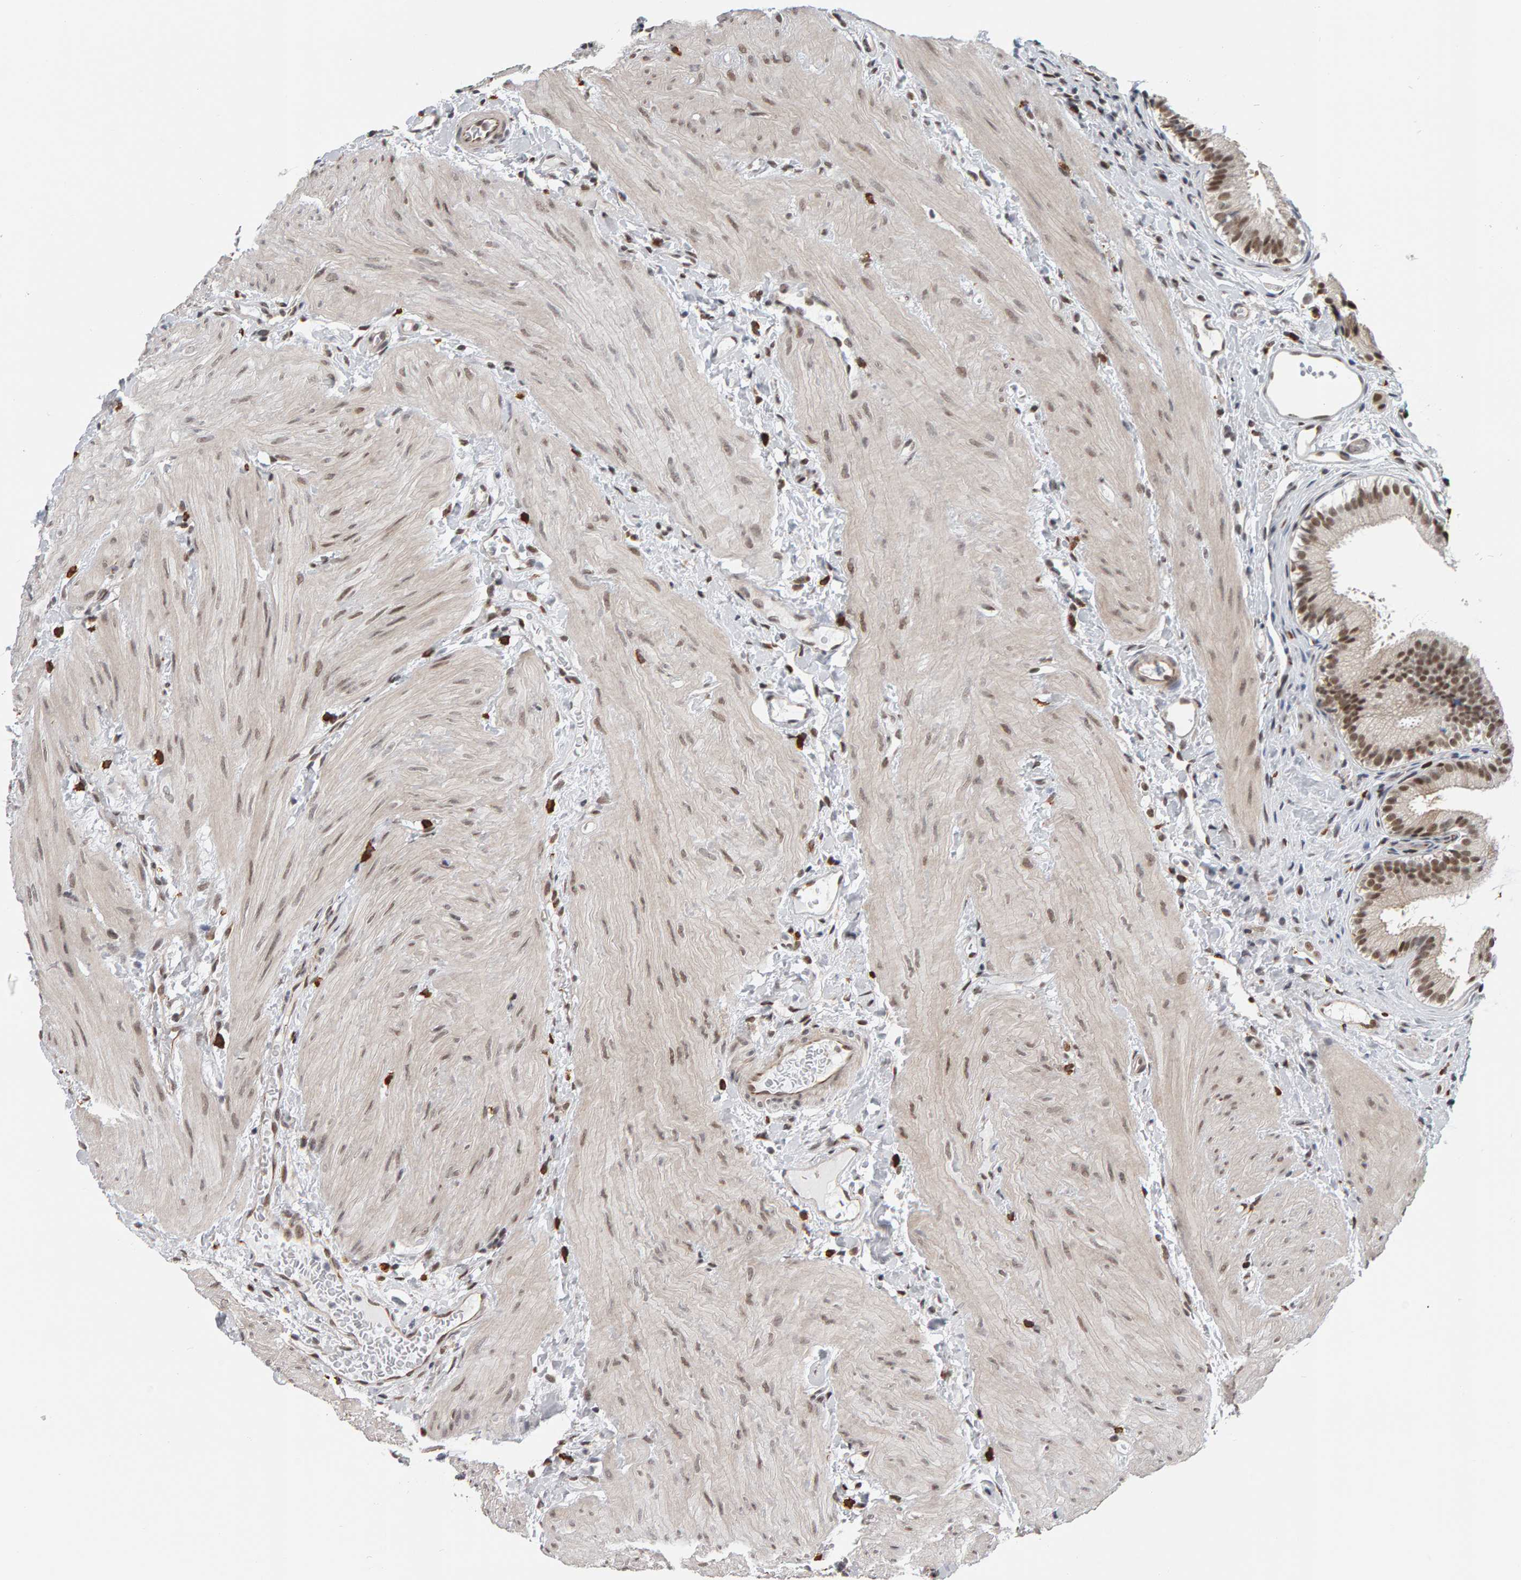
{"staining": {"intensity": "moderate", "quantity": "25%-75%", "location": "nuclear"}, "tissue": "gallbladder", "cell_type": "Glandular cells", "image_type": "normal", "snomed": [{"axis": "morphology", "description": "Normal tissue, NOS"}, {"axis": "topography", "description": "Gallbladder"}], "caption": "Immunohistochemistry (IHC) image of normal human gallbladder stained for a protein (brown), which reveals medium levels of moderate nuclear positivity in about 25%-75% of glandular cells.", "gene": "ATF7IP", "patient": {"sex": "female", "age": 26}}